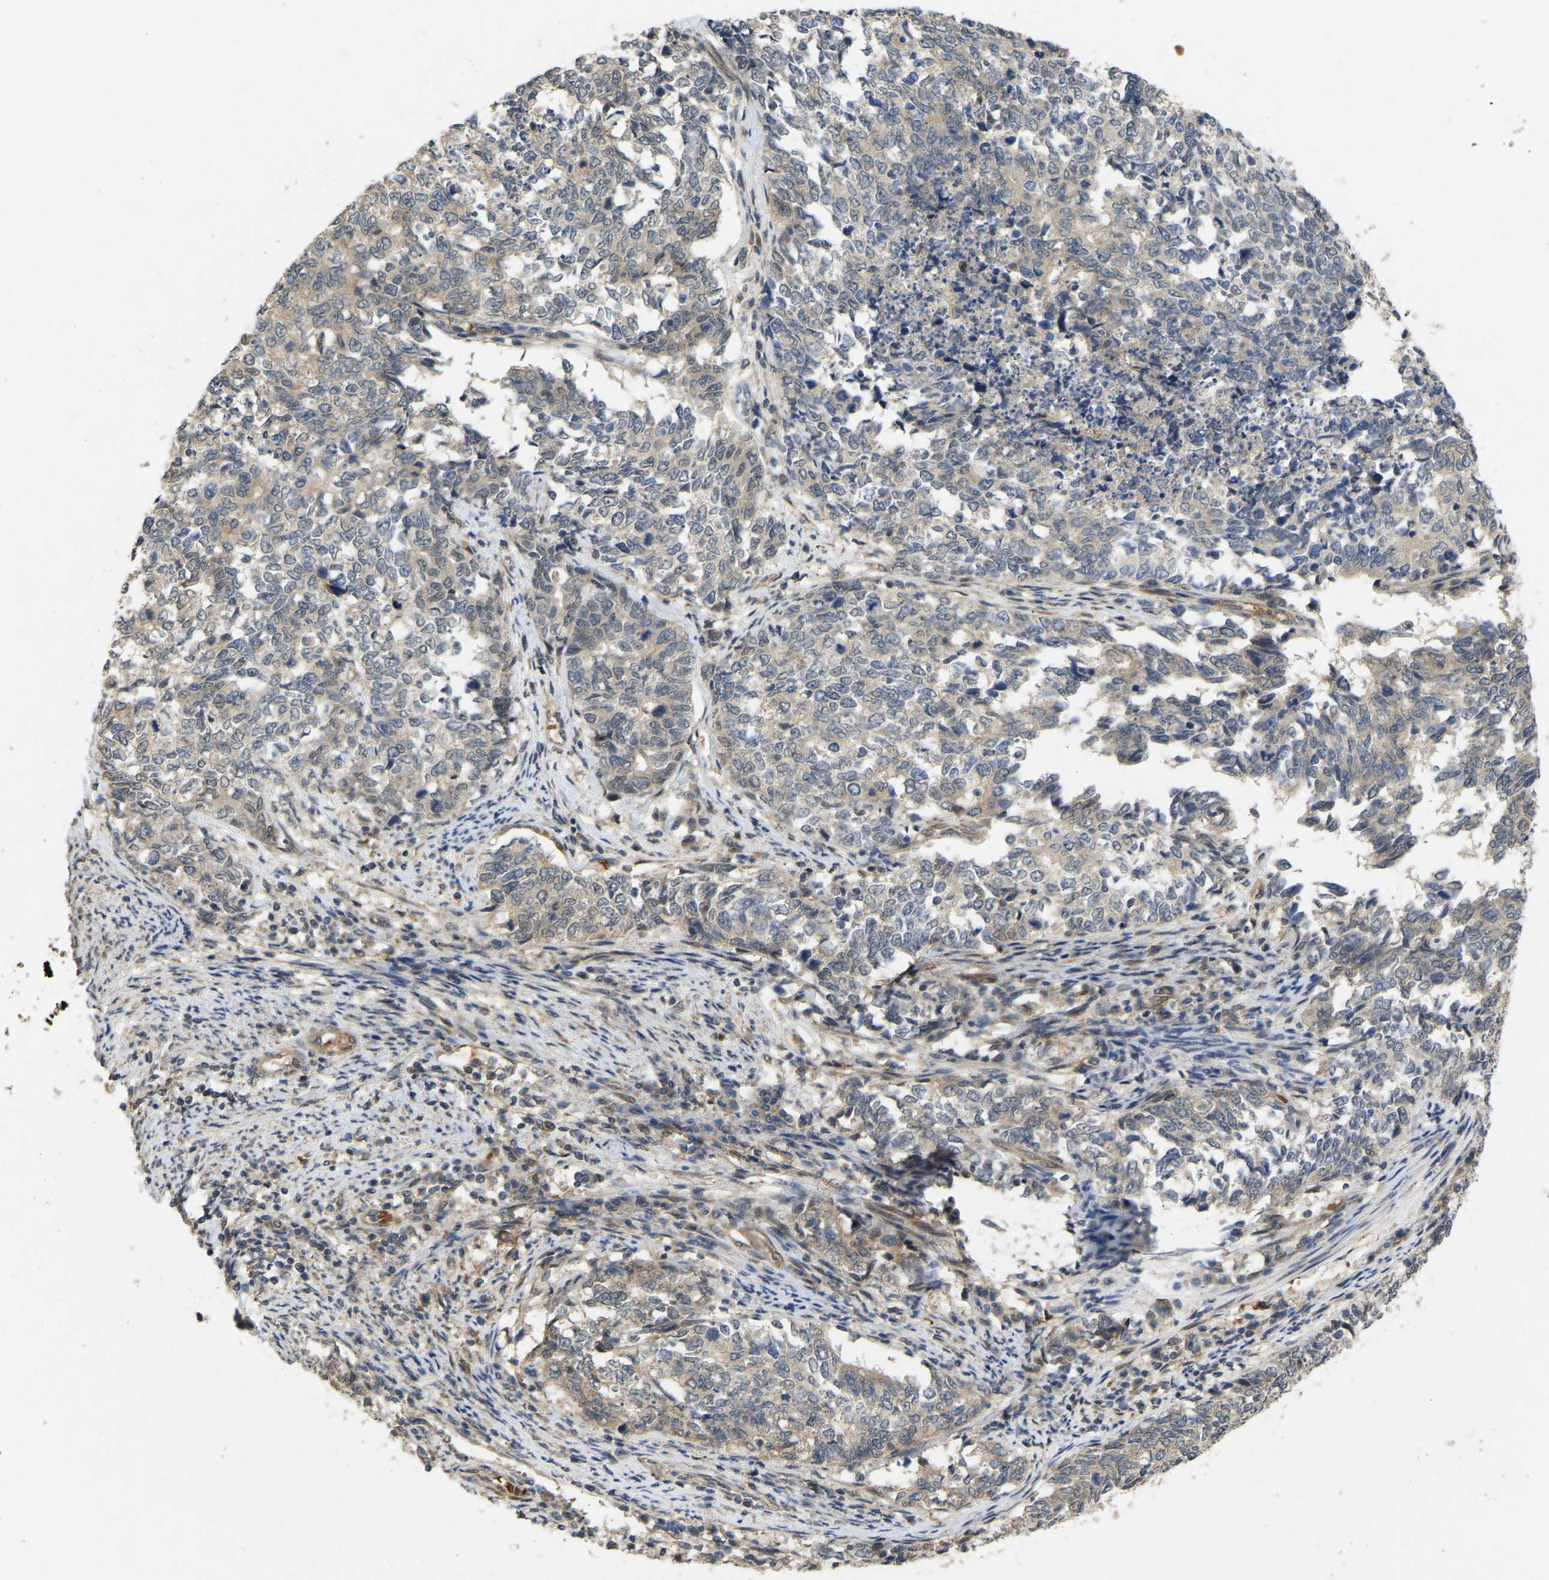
{"staining": {"intensity": "weak", "quantity": "<25%", "location": "cytoplasmic/membranous"}, "tissue": "cervical cancer", "cell_type": "Tumor cells", "image_type": "cancer", "snomed": [{"axis": "morphology", "description": "Squamous cell carcinoma, NOS"}, {"axis": "topography", "description": "Cervix"}], "caption": "Immunohistochemistry image of human cervical cancer stained for a protein (brown), which shows no positivity in tumor cells.", "gene": "LIMK2", "patient": {"sex": "female", "age": 63}}